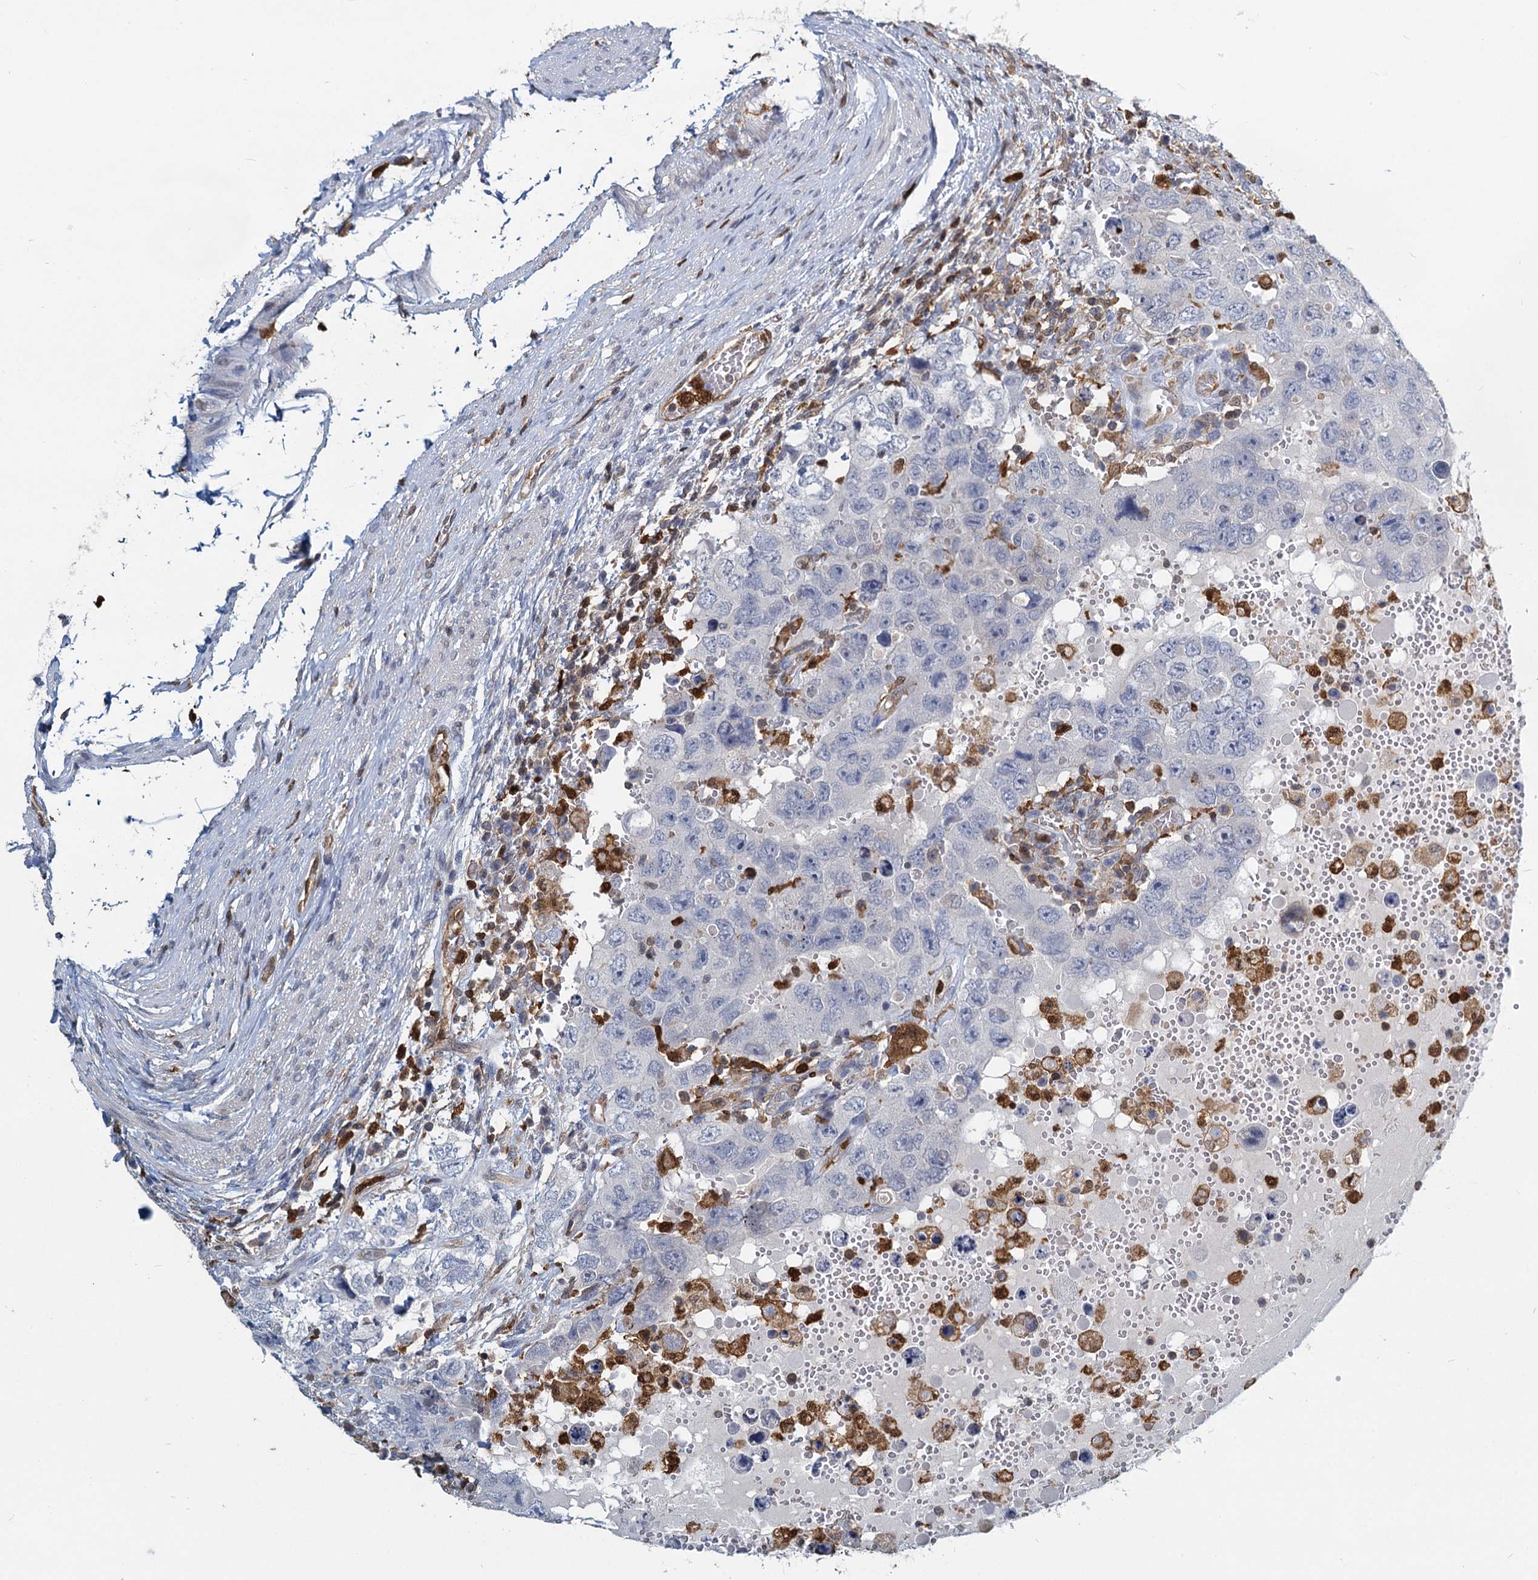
{"staining": {"intensity": "negative", "quantity": "none", "location": "none"}, "tissue": "testis cancer", "cell_type": "Tumor cells", "image_type": "cancer", "snomed": [{"axis": "morphology", "description": "Carcinoma, Embryonal, NOS"}, {"axis": "topography", "description": "Testis"}], "caption": "This is an immunohistochemistry histopathology image of testis cancer (embryonal carcinoma). There is no staining in tumor cells.", "gene": "S100A6", "patient": {"sex": "male", "age": 26}}